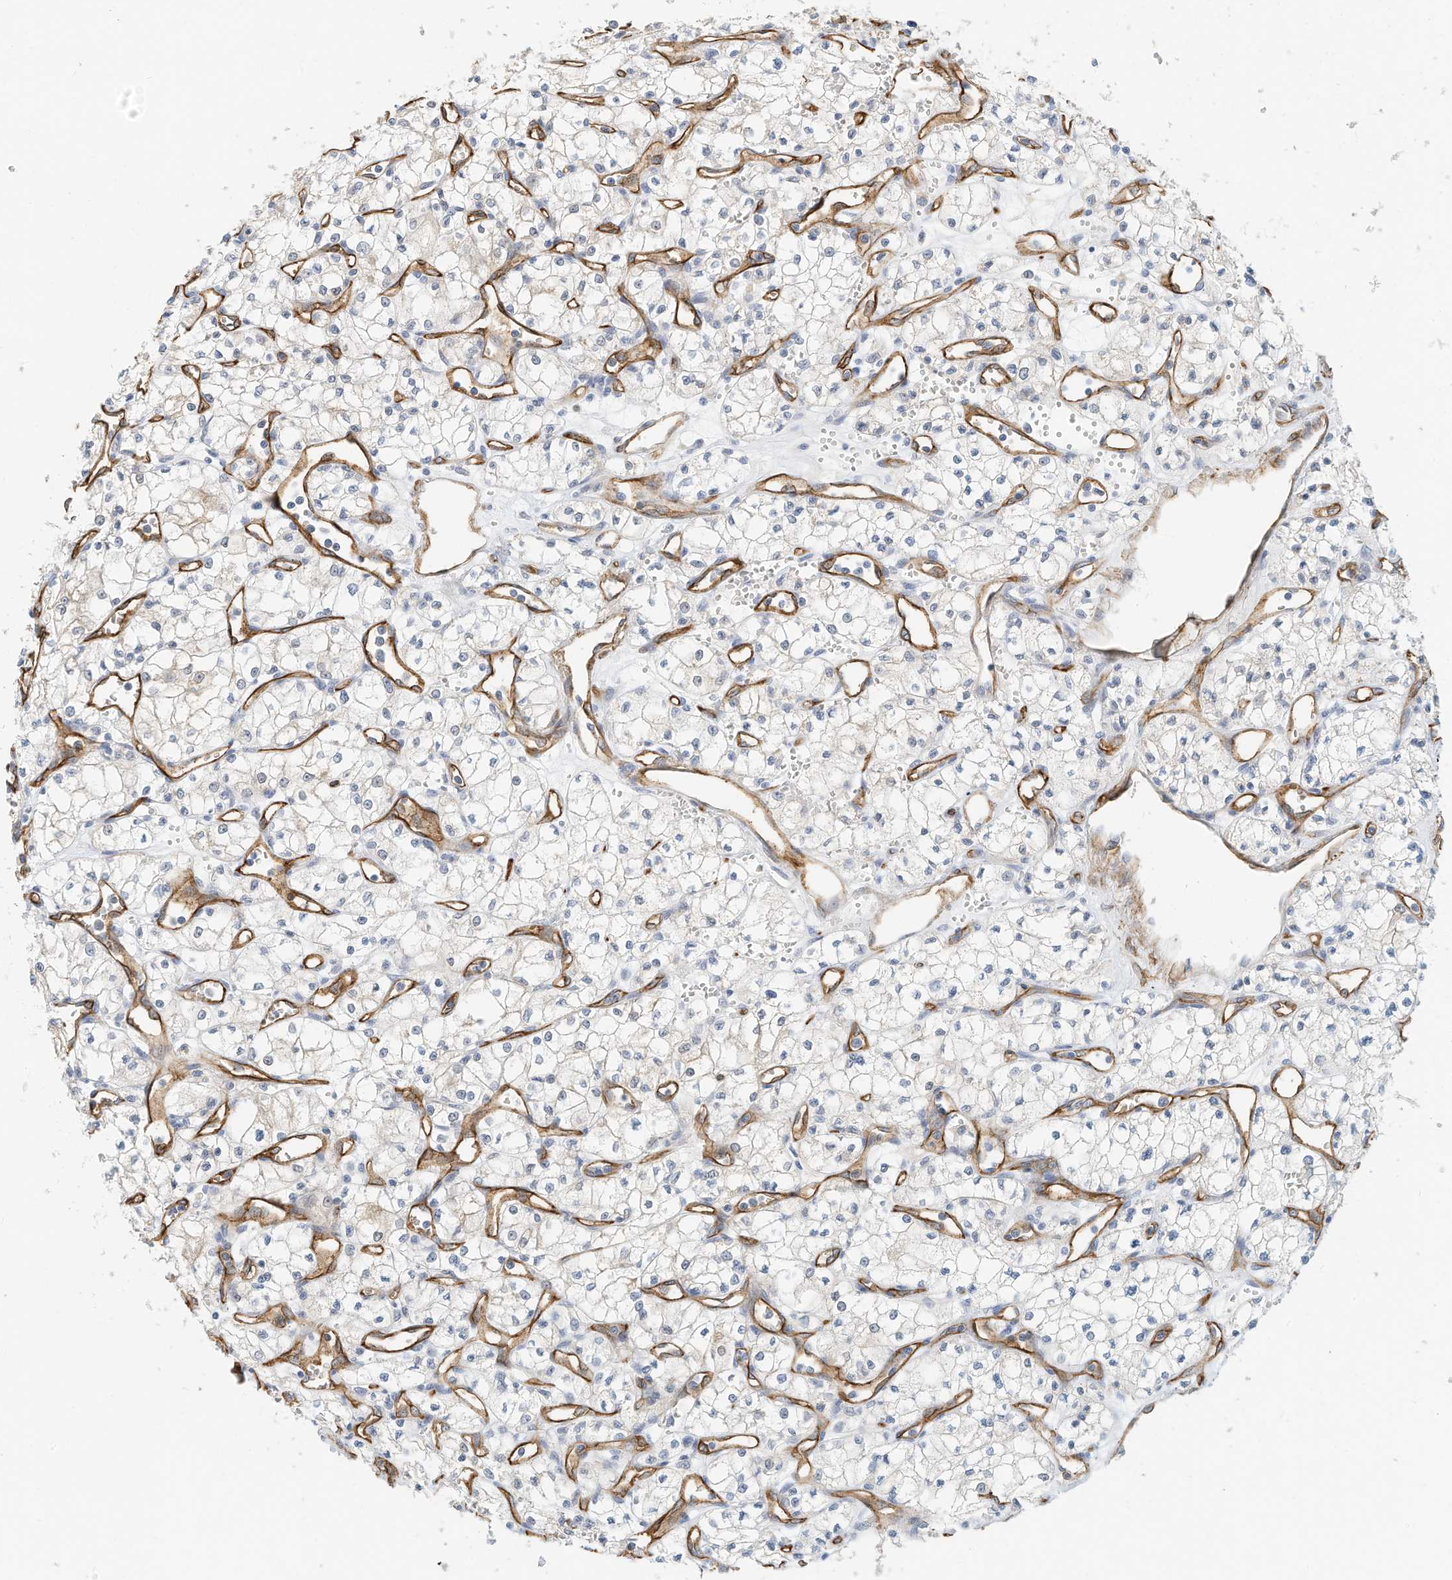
{"staining": {"intensity": "negative", "quantity": "none", "location": "none"}, "tissue": "renal cancer", "cell_type": "Tumor cells", "image_type": "cancer", "snomed": [{"axis": "morphology", "description": "Adenocarcinoma, NOS"}, {"axis": "topography", "description": "Kidney"}], "caption": "Image shows no protein positivity in tumor cells of adenocarcinoma (renal) tissue.", "gene": "ARHGAP28", "patient": {"sex": "male", "age": 59}}